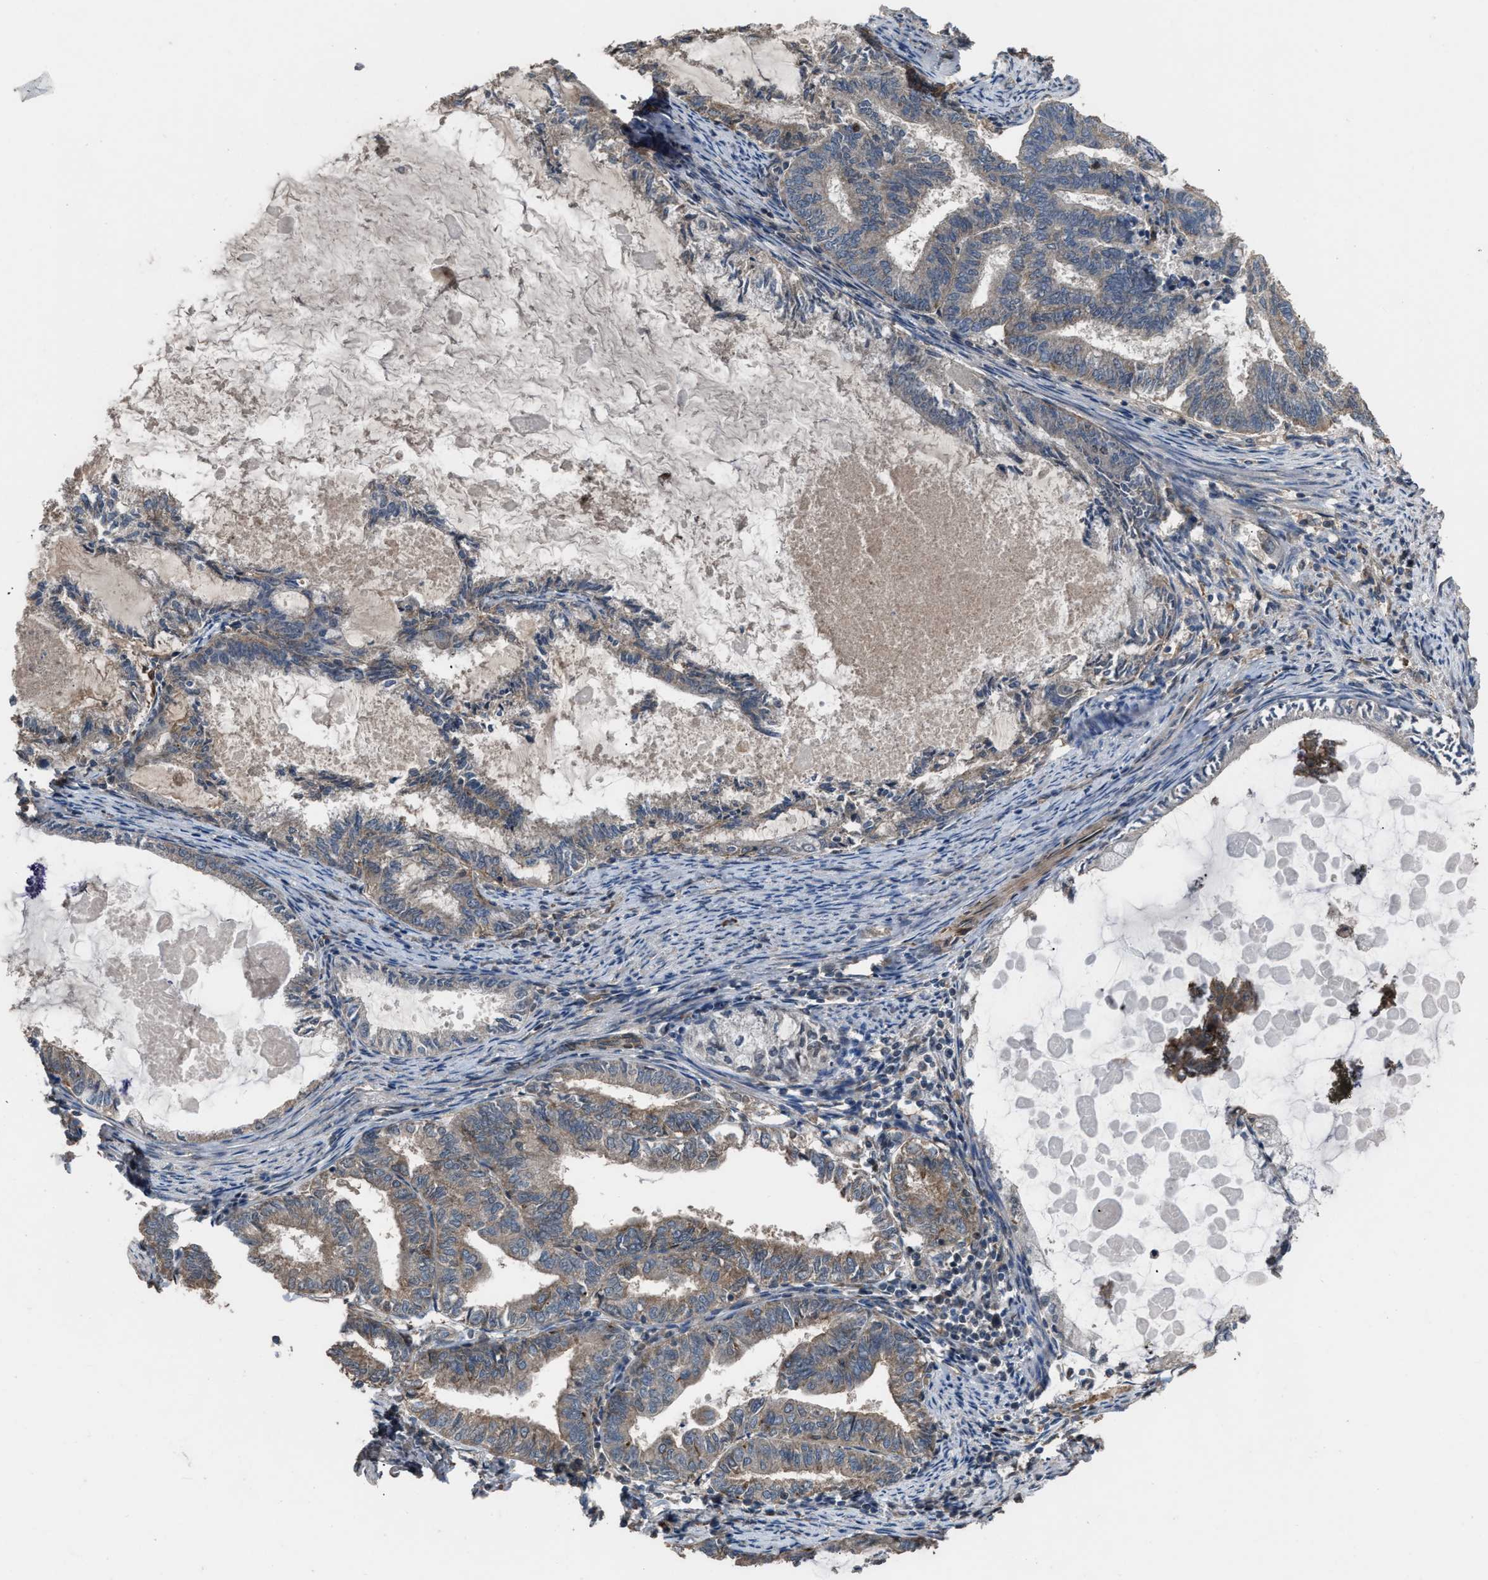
{"staining": {"intensity": "weak", "quantity": ">75%", "location": "cytoplasmic/membranous"}, "tissue": "endometrial cancer", "cell_type": "Tumor cells", "image_type": "cancer", "snomed": [{"axis": "morphology", "description": "Adenocarcinoma, NOS"}, {"axis": "topography", "description": "Endometrium"}], "caption": "DAB (3,3'-diaminobenzidine) immunohistochemical staining of human endometrial cancer demonstrates weak cytoplasmic/membranous protein positivity in approximately >75% of tumor cells.", "gene": "UTRN", "patient": {"sex": "female", "age": 86}}